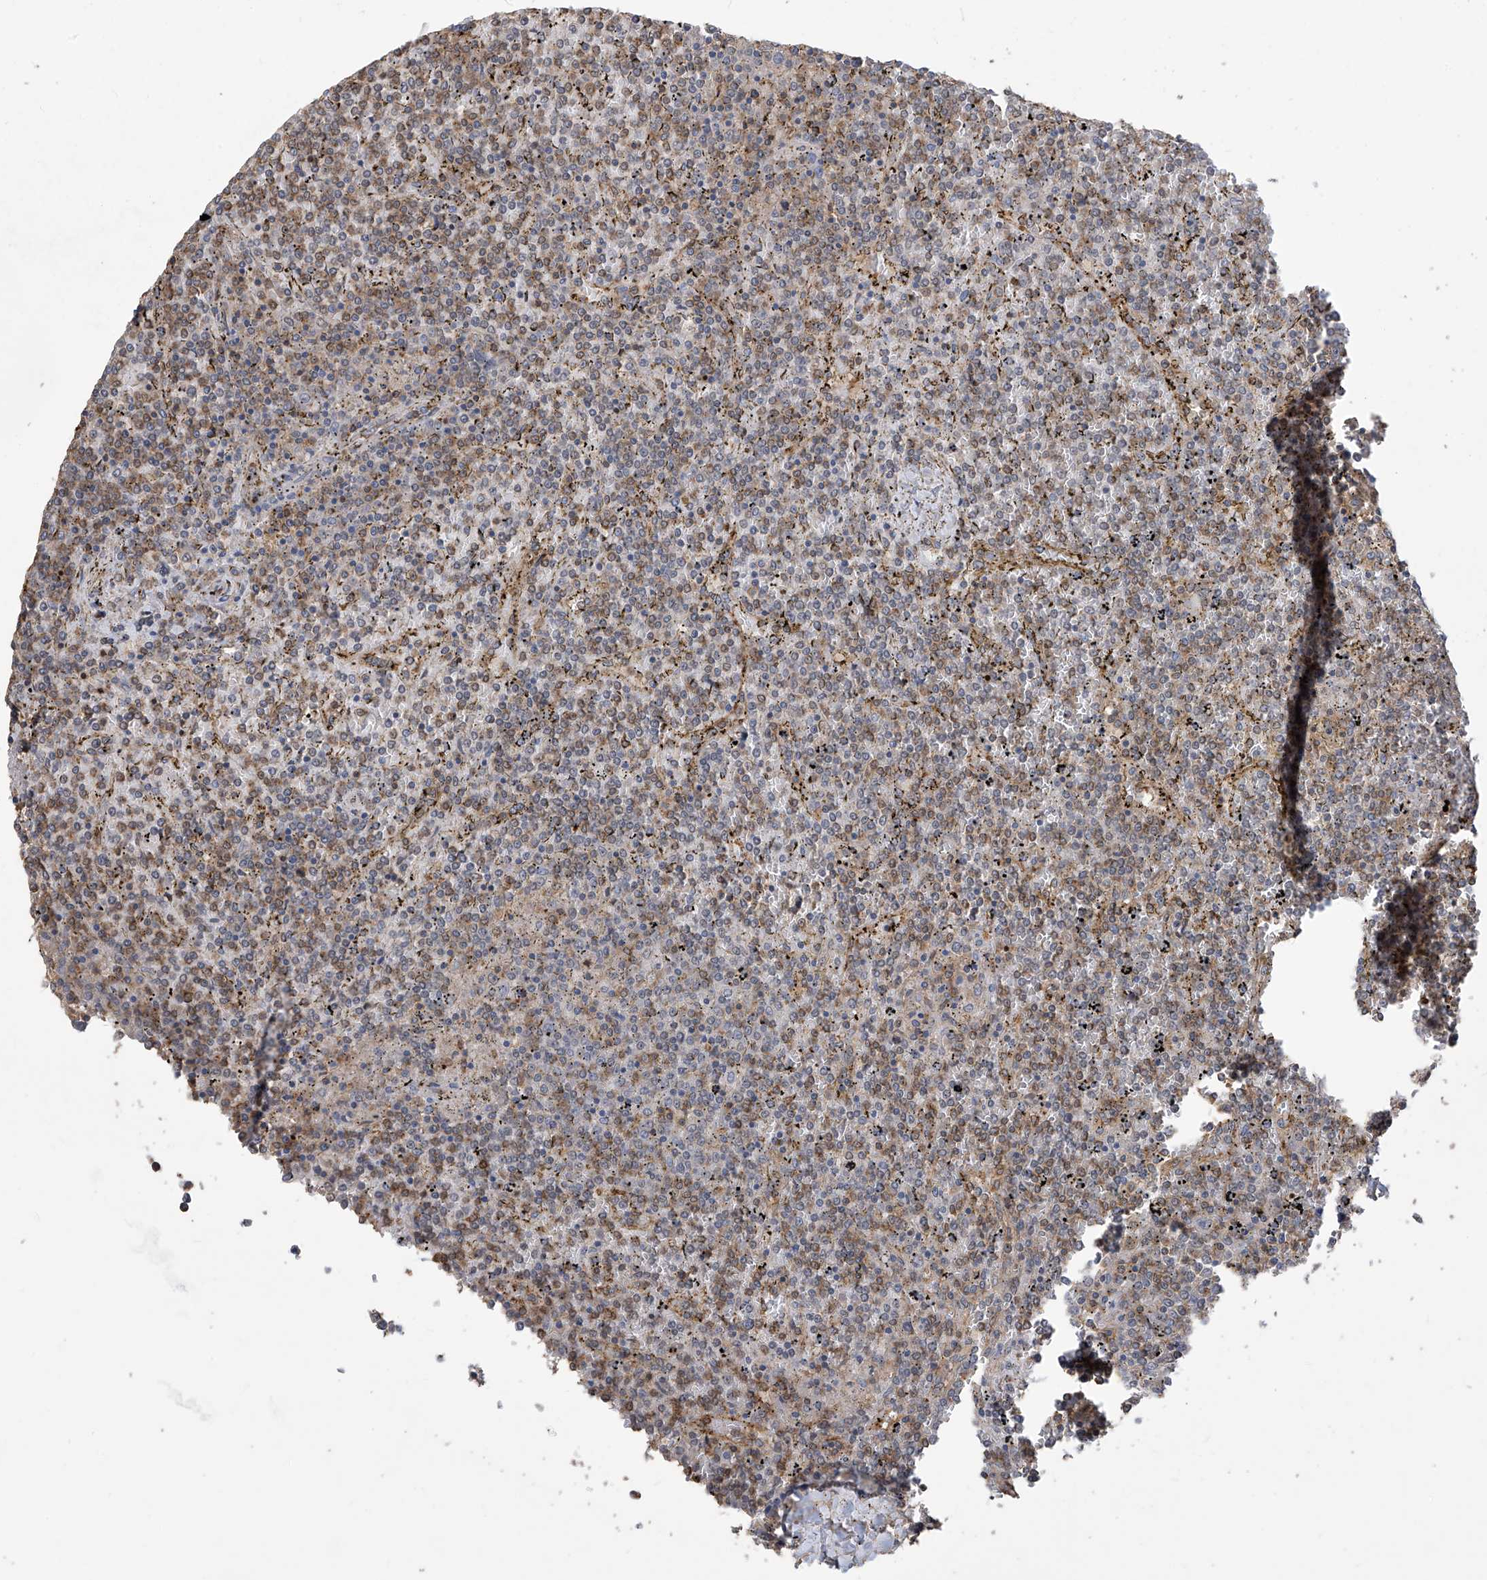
{"staining": {"intensity": "moderate", "quantity": "25%-75%", "location": "cytoplasmic/membranous"}, "tissue": "lymphoma", "cell_type": "Tumor cells", "image_type": "cancer", "snomed": [{"axis": "morphology", "description": "Malignant lymphoma, non-Hodgkin's type, Low grade"}, {"axis": "topography", "description": "Spleen"}], "caption": "Low-grade malignant lymphoma, non-Hodgkin's type stained with a protein marker shows moderate staining in tumor cells.", "gene": "COX10", "patient": {"sex": "female", "age": 19}}